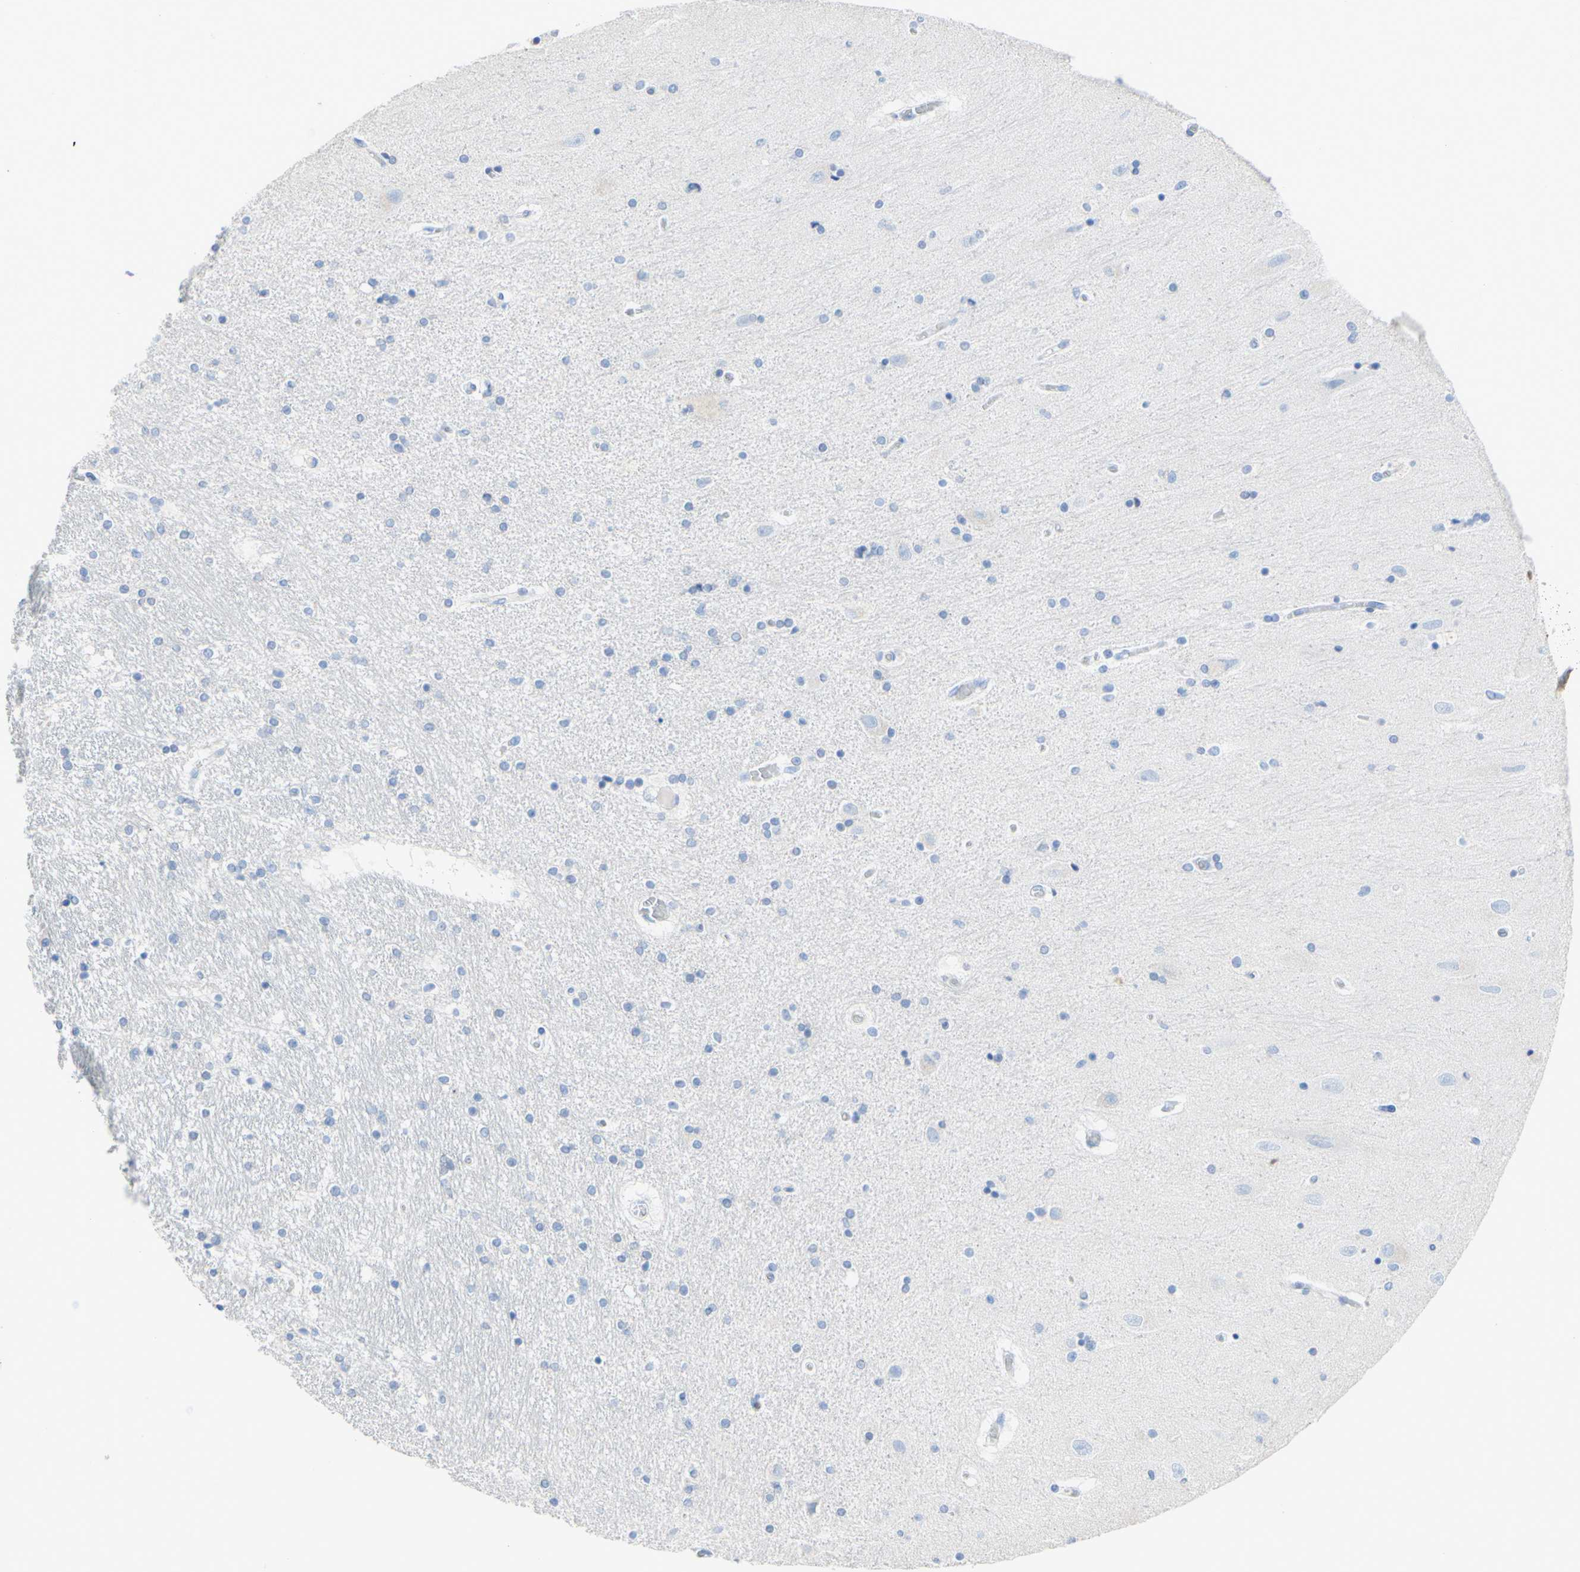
{"staining": {"intensity": "negative", "quantity": "none", "location": "none"}, "tissue": "hippocampus", "cell_type": "Glial cells", "image_type": "normal", "snomed": [{"axis": "morphology", "description": "Normal tissue, NOS"}, {"axis": "topography", "description": "Hippocampus"}], "caption": "This is a image of immunohistochemistry (IHC) staining of unremarkable hippocampus, which shows no positivity in glial cells.", "gene": "DSC2", "patient": {"sex": "female", "age": 54}}